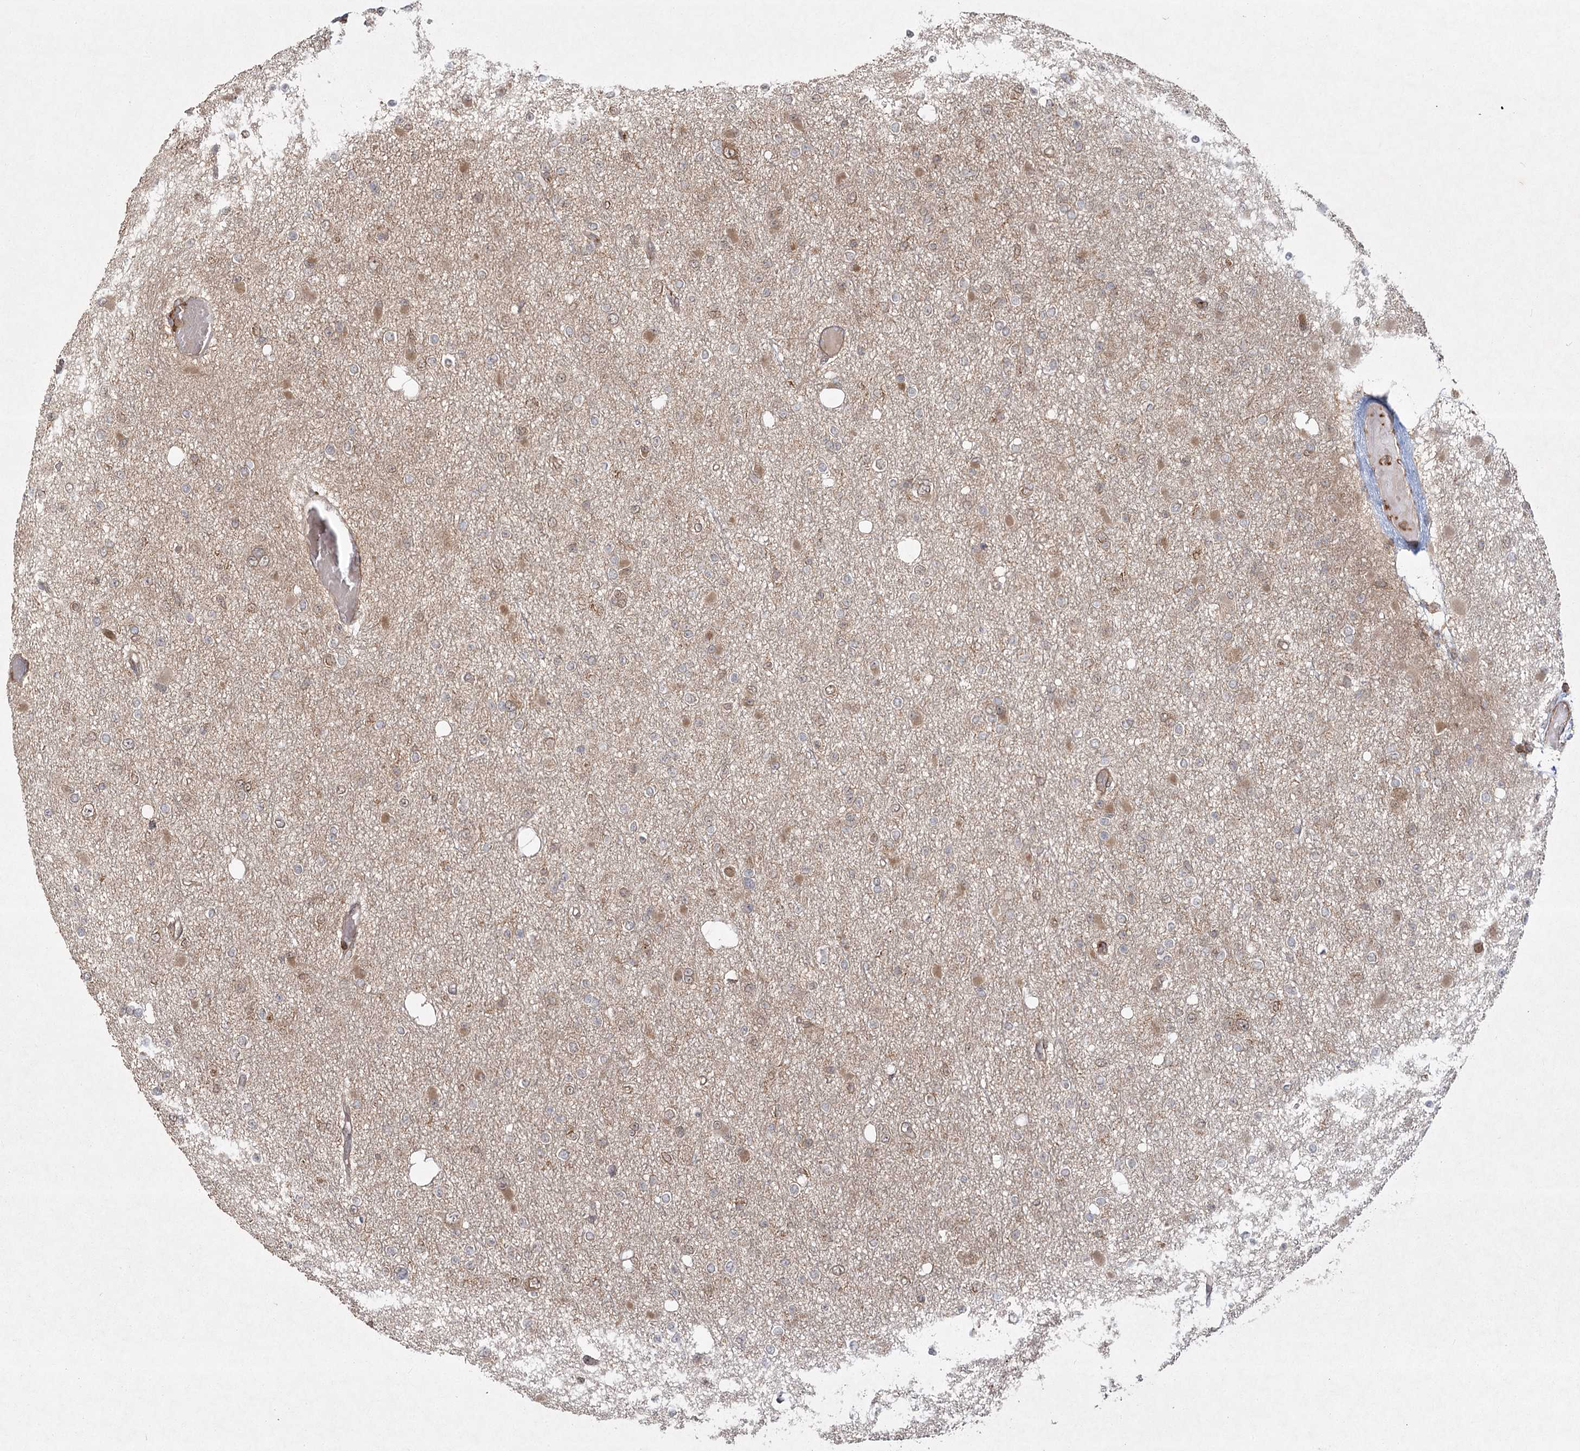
{"staining": {"intensity": "weak", "quantity": "25%-75%", "location": "cytoplasmic/membranous"}, "tissue": "glioma", "cell_type": "Tumor cells", "image_type": "cancer", "snomed": [{"axis": "morphology", "description": "Glioma, malignant, Low grade"}, {"axis": "topography", "description": "Brain"}], "caption": "A brown stain shows weak cytoplasmic/membranous expression of a protein in human malignant glioma (low-grade) tumor cells.", "gene": "MDFIC", "patient": {"sex": "female", "age": 22}}